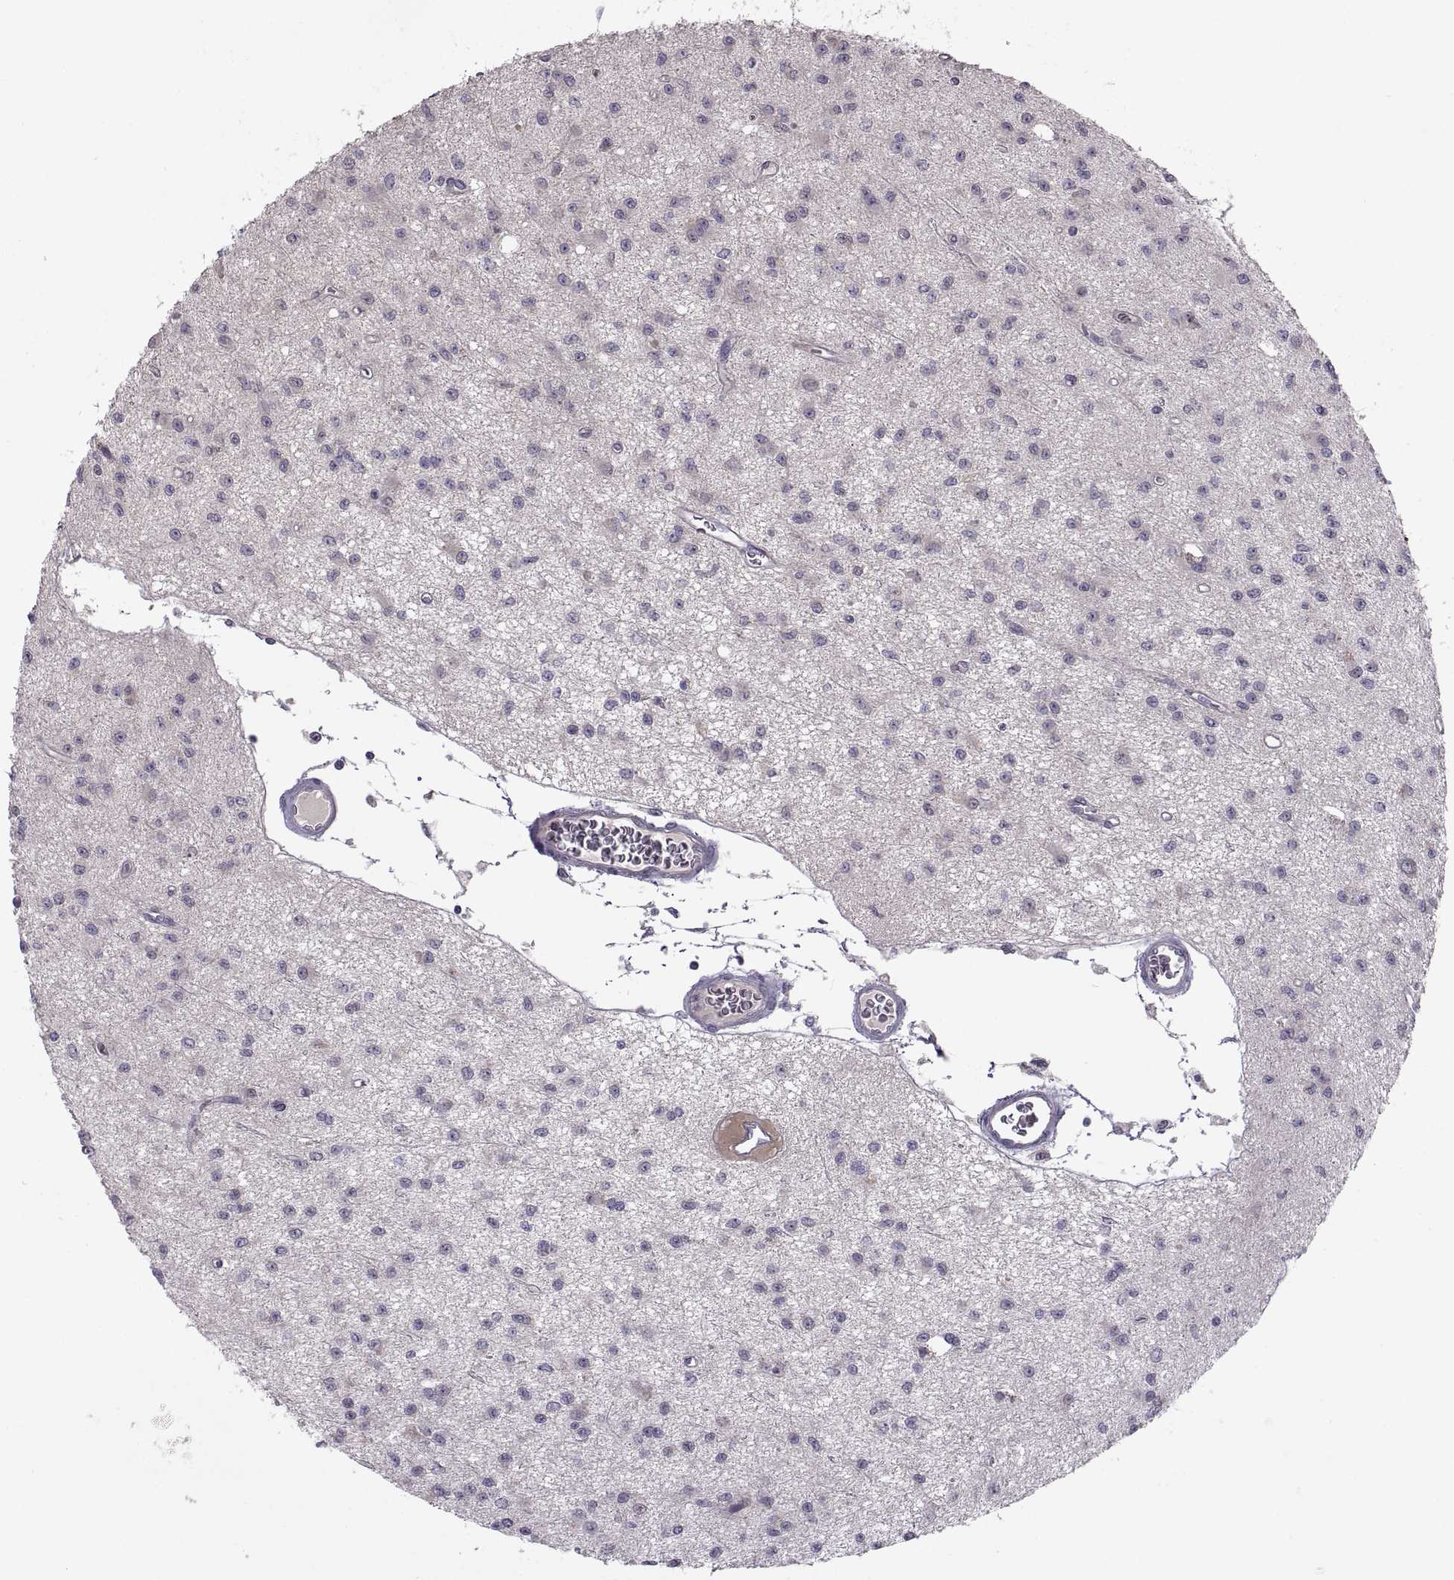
{"staining": {"intensity": "negative", "quantity": "none", "location": "none"}, "tissue": "glioma", "cell_type": "Tumor cells", "image_type": "cancer", "snomed": [{"axis": "morphology", "description": "Glioma, malignant, Low grade"}, {"axis": "topography", "description": "Brain"}], "caption": "Malignant glioma (low-grade) stained for a protein using immunohistochemistry reveals no expression tumor cells.", "gene": "ACSBG2", "patient": {"sex": "female", "age": 45}}